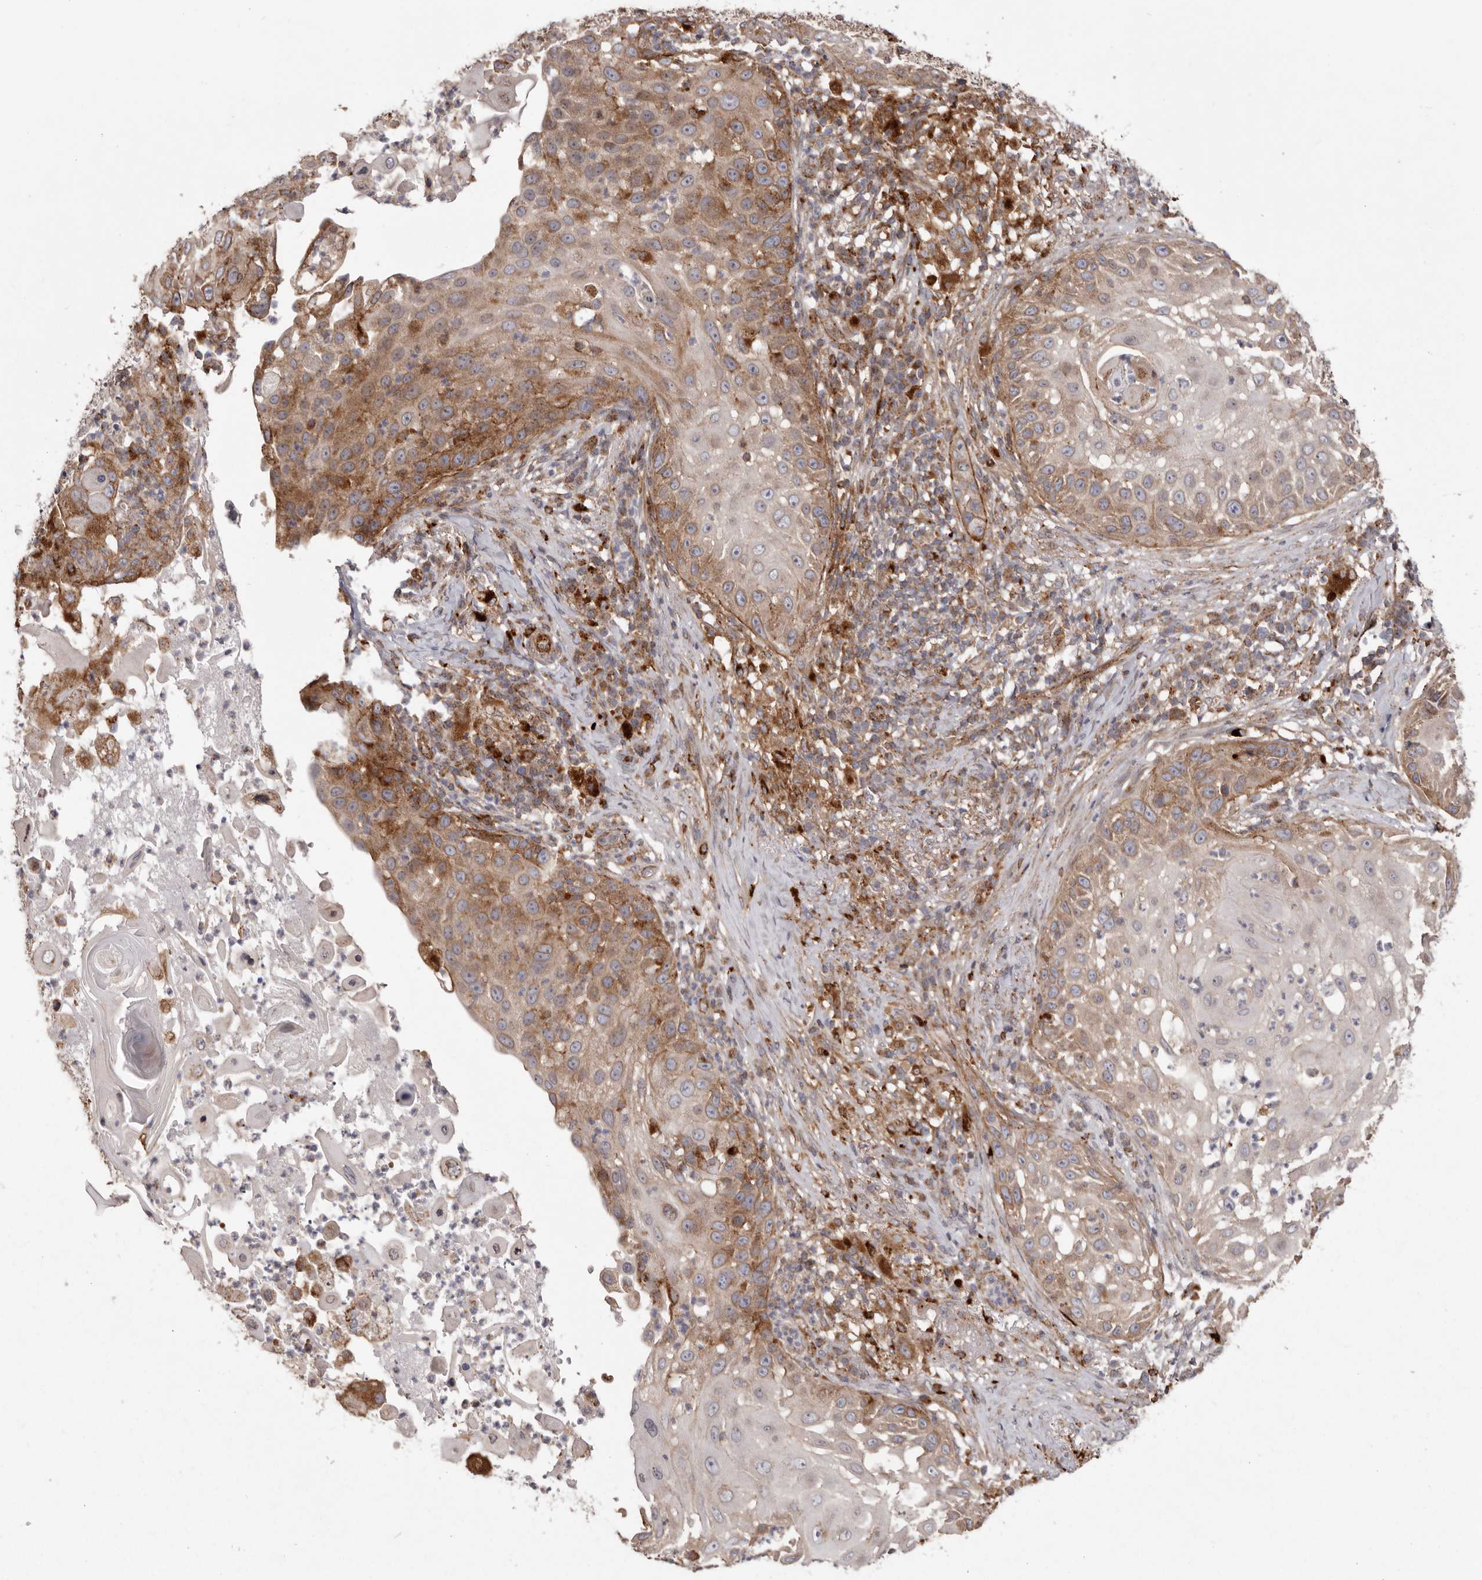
{"staining": {"intensity": "moderate", "quantity": "25%-75%", "location": "cytoplasmic/membranous"}, "tissue": "skin cancer", "cell_type": "Tumor cells", "image_type": "cancer", "snomed": [{"axis": "morphology", "description": "Squamous cell carcinoma, NOS"}, {"axis": "topography", "description": "Skin"}], "caption": "Immunohistochemistry (IHC) staining of skin cancer (squamous cell carcinoma), which demonstrates medium levels of moderate cytoplasmic/membranous staining in about 25%-75% of tumor cells indicating moderate cytoplasmic/membranous protein staining. The staining was performed using DAB (brown) for protein detection and nuclei were counterstained in hematoxylin (blue).", "gene": "NUP43", "patient": {"sex": "female", "age": 44}}